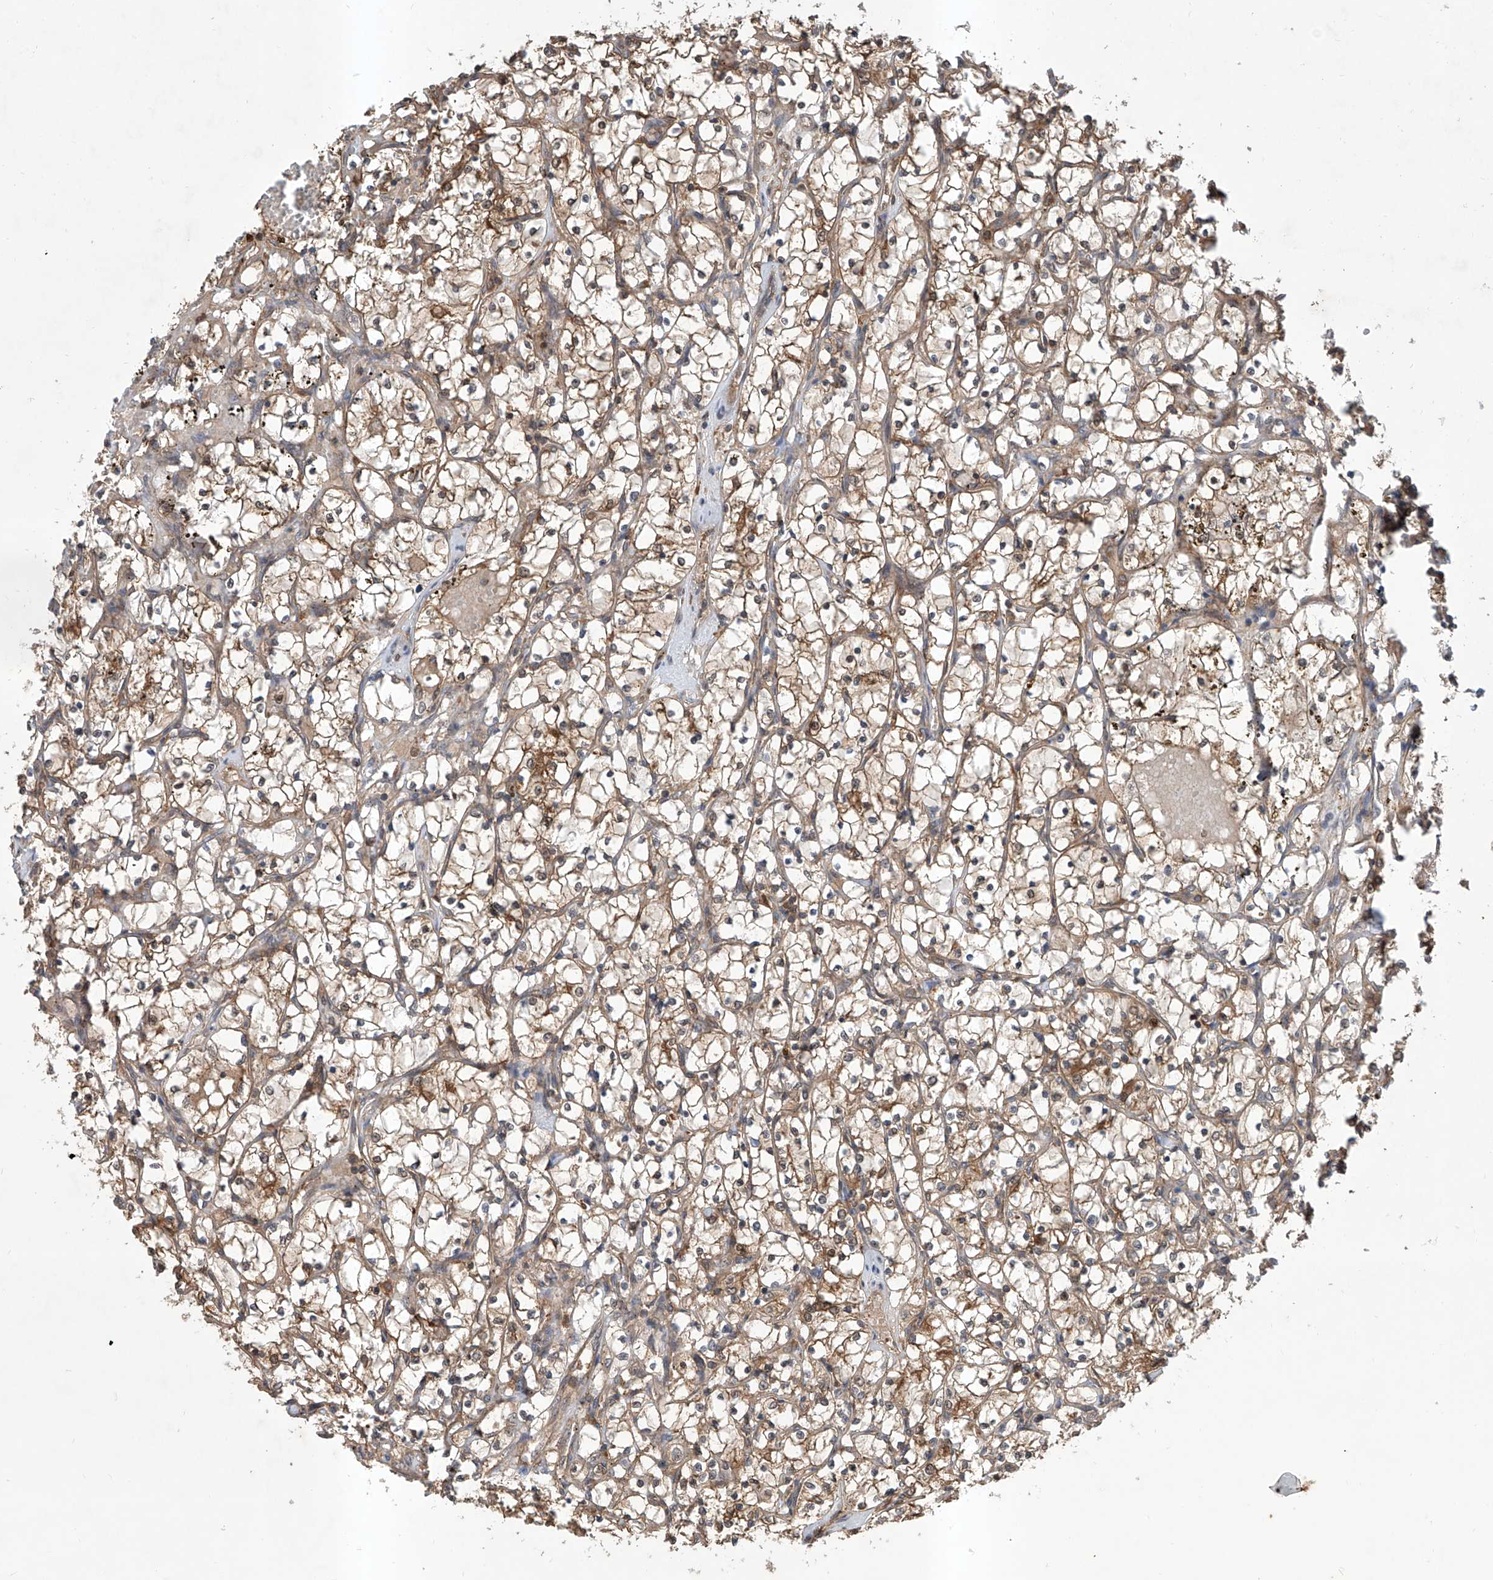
{"staining": {"intensity": "moderate", "quantity": "25%-75%", "location": "cytoplasmic/membranous"}, "tissue": "renal cancer", "cell_type": "Tumor cells", "image_type": "cancer", "snomed": [{"axis": "morphology", "description": "Adenocarcinoma, NOS"}, {"axis": "topography", "description": "Kidney"}], "caption": "High-power microscopy captured an immunohistochemistry photomicrograph of renal cancer, revealing moderate cytoplasmic/membranous expression in approximately 25%-75% of tumor cells.", "gene": "HOXC8", "patient": {"sex": "female", "age": 69}}